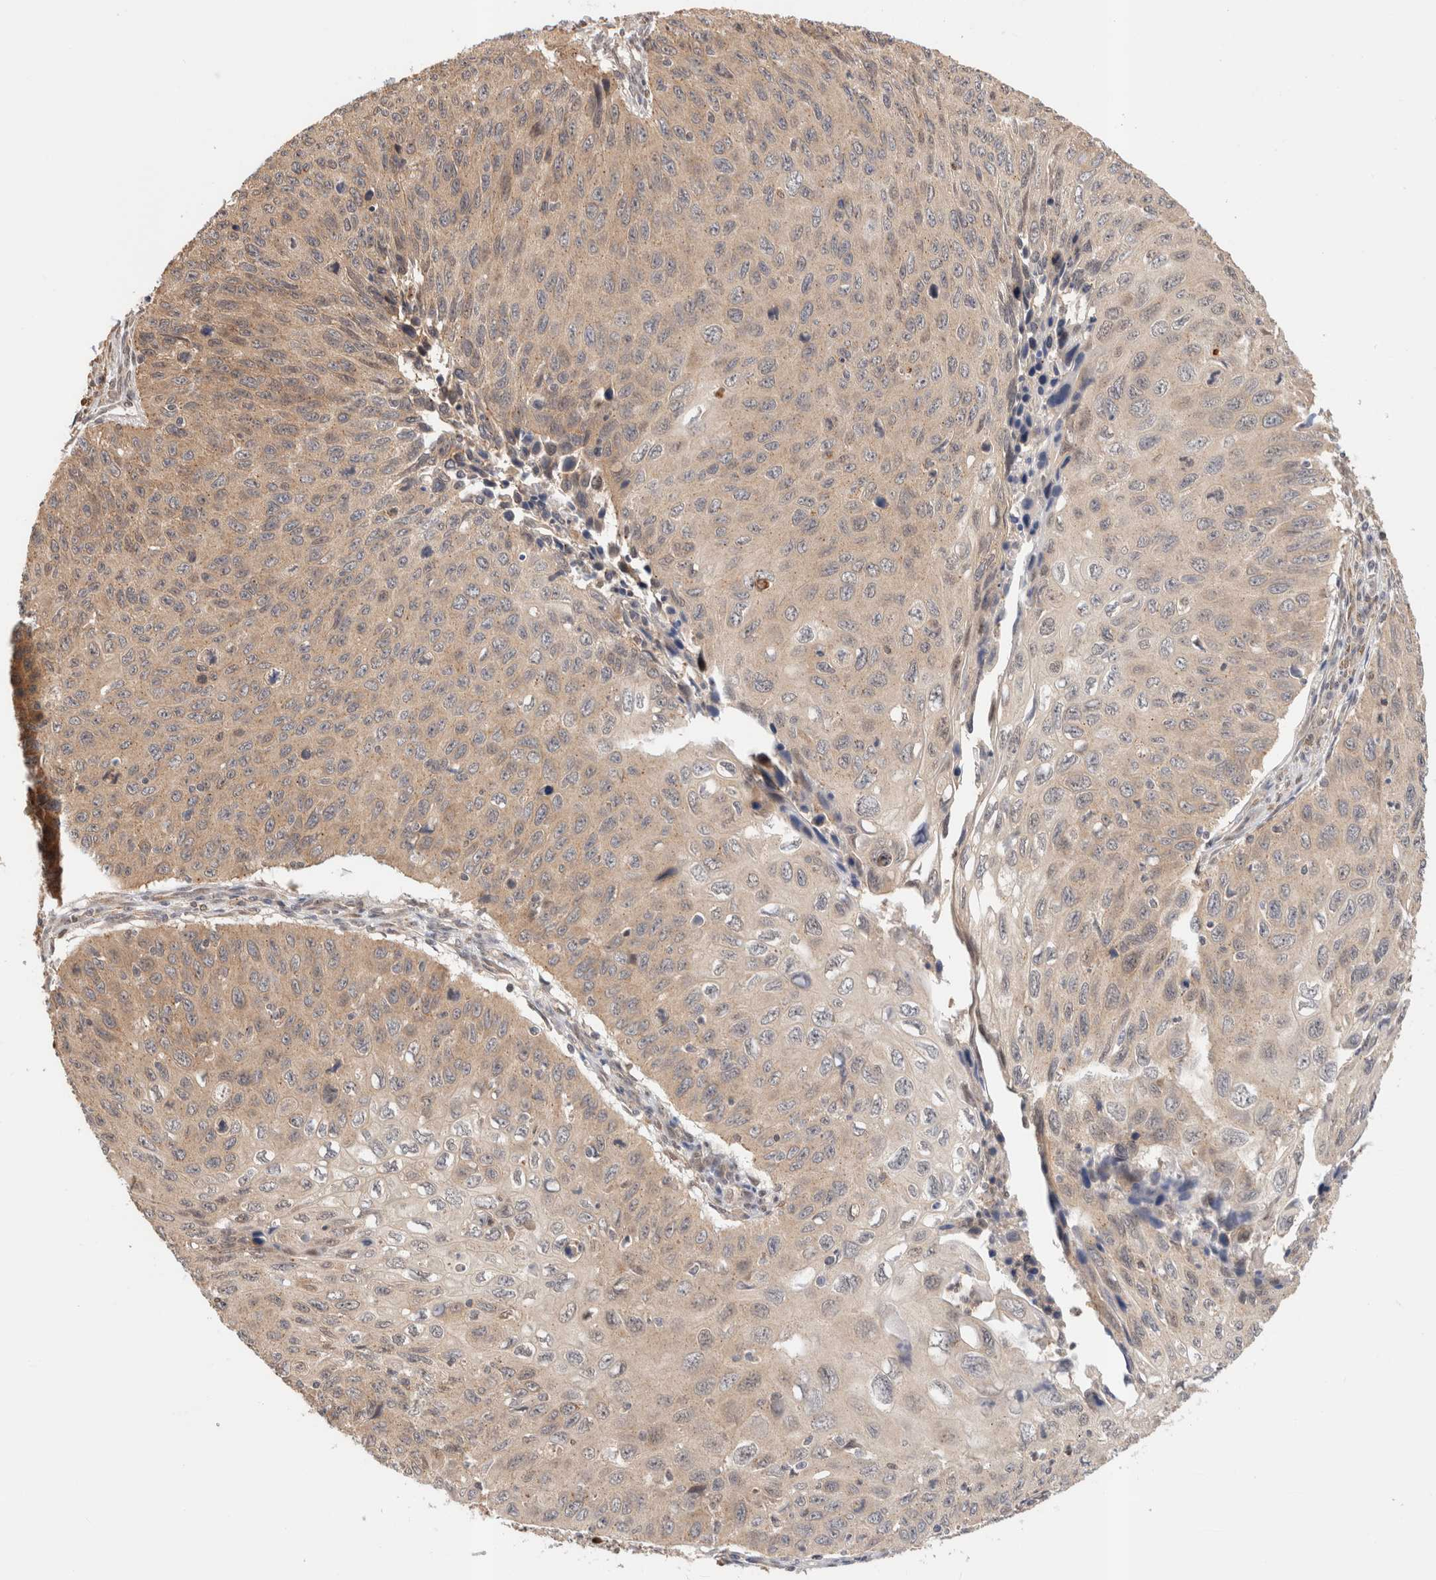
{"staining": {"intensity": "weak", "quantity": ">75%", "location": "cytoplasmic/membranous"}, "tissue": "cervical cancer", "cell_type": "Tumor cells", "image_type": "cancer", "snomed": [{"axis": "morphology", "description": "Squamous cell carcinoma, NOS"}, {"axis": "topography", "description": "Cervix"}], "caption": "The image exhibits immunohistochemical staining of cervical cancer (squamous cell carcinoma). There is weak cytoplasmic/membranous expression is present in about >75% of tumor cells.", "gene": "OTUD6B", "patient": {"sex": "female", "age": 53}}